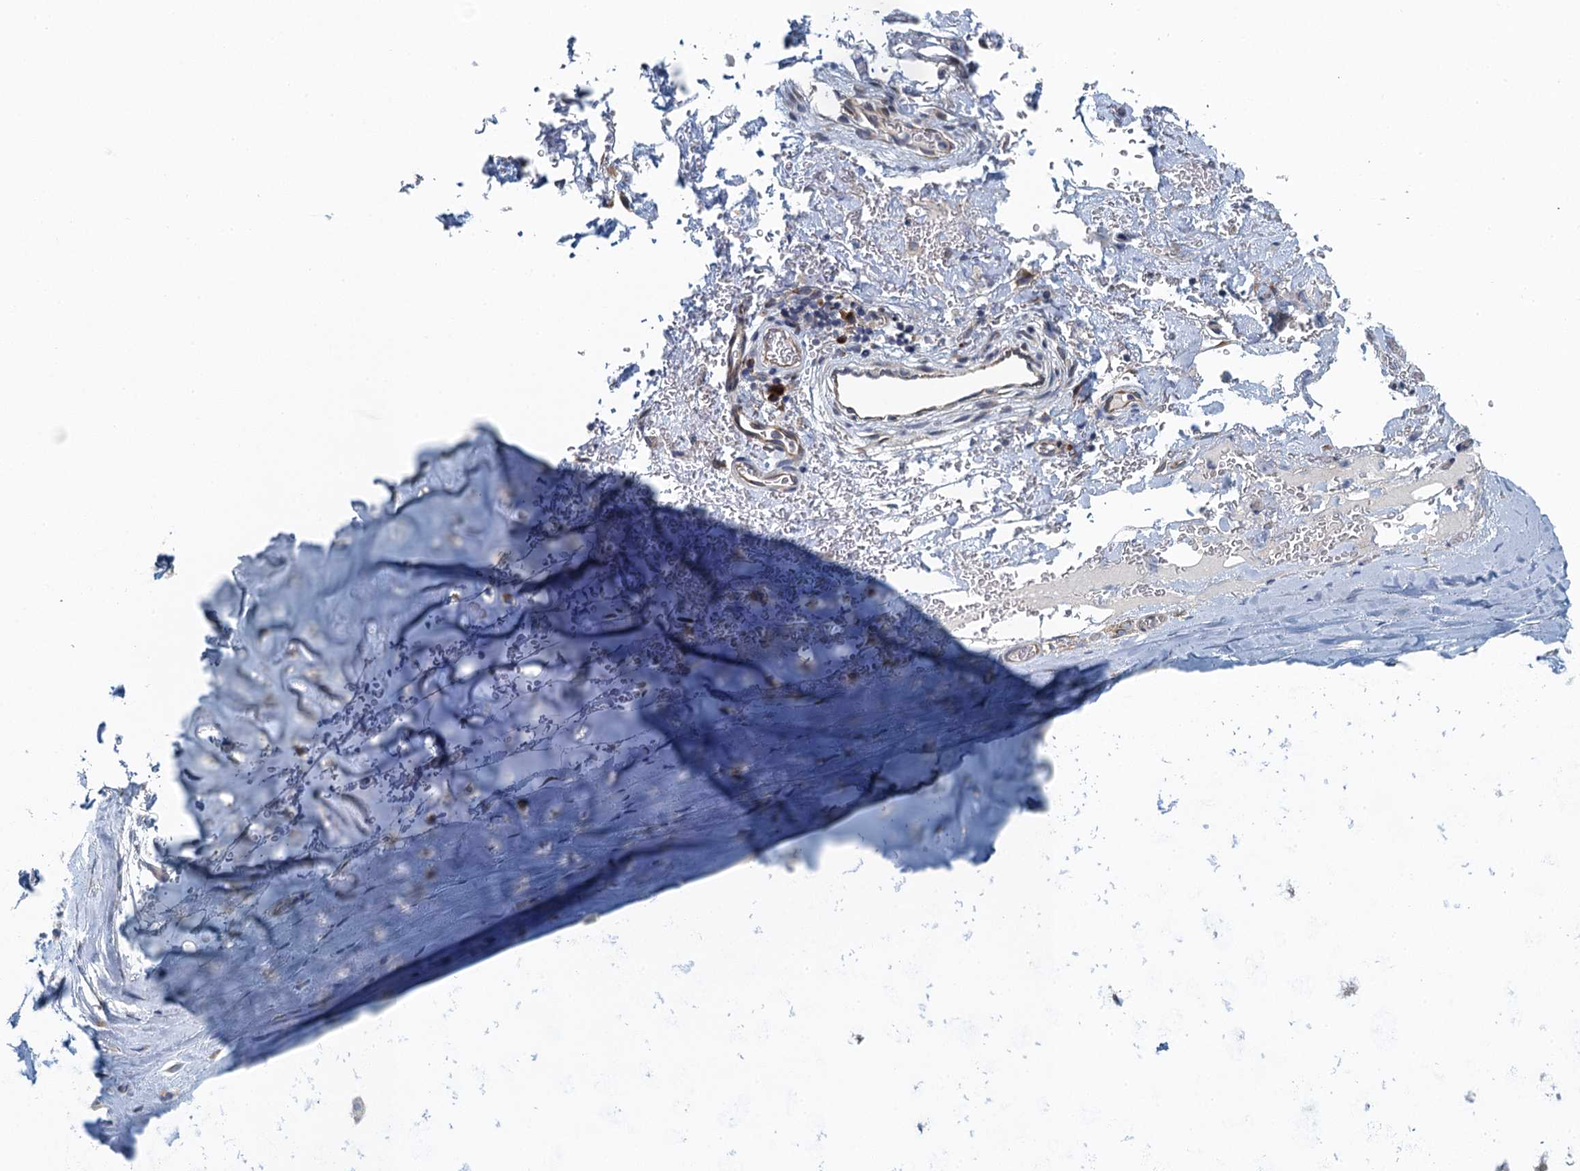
{"staining": {"intensity": "weak", "quantity": "<25%", "location": "cytoplasmic/membranous"}, "tissue": "adipose tissue", "cell_type": "Adipocytes", "image_type": "normal", "snomed": [{"axis": "morphology", "description": "Normal tissue, NOS"}, {"axis": "topography", "description": "Cartilage tissue"}], "caption": "Immunohistochemistry (IHC) histopathology image of benign adipose tissue: human adipose tissue stained with DAB (3,3'-diaminobenzidine) displays no significant protein expression in adipocytes. The staining was performed using DAB (3,3'-diaminobenzidine) to visualize the protein expression in brown, while the nuclei were stained in blue with hematoxylin (Magnification: 20x).", "gene": "ALG2", "patient": {"sex": "female", "age": 63}}